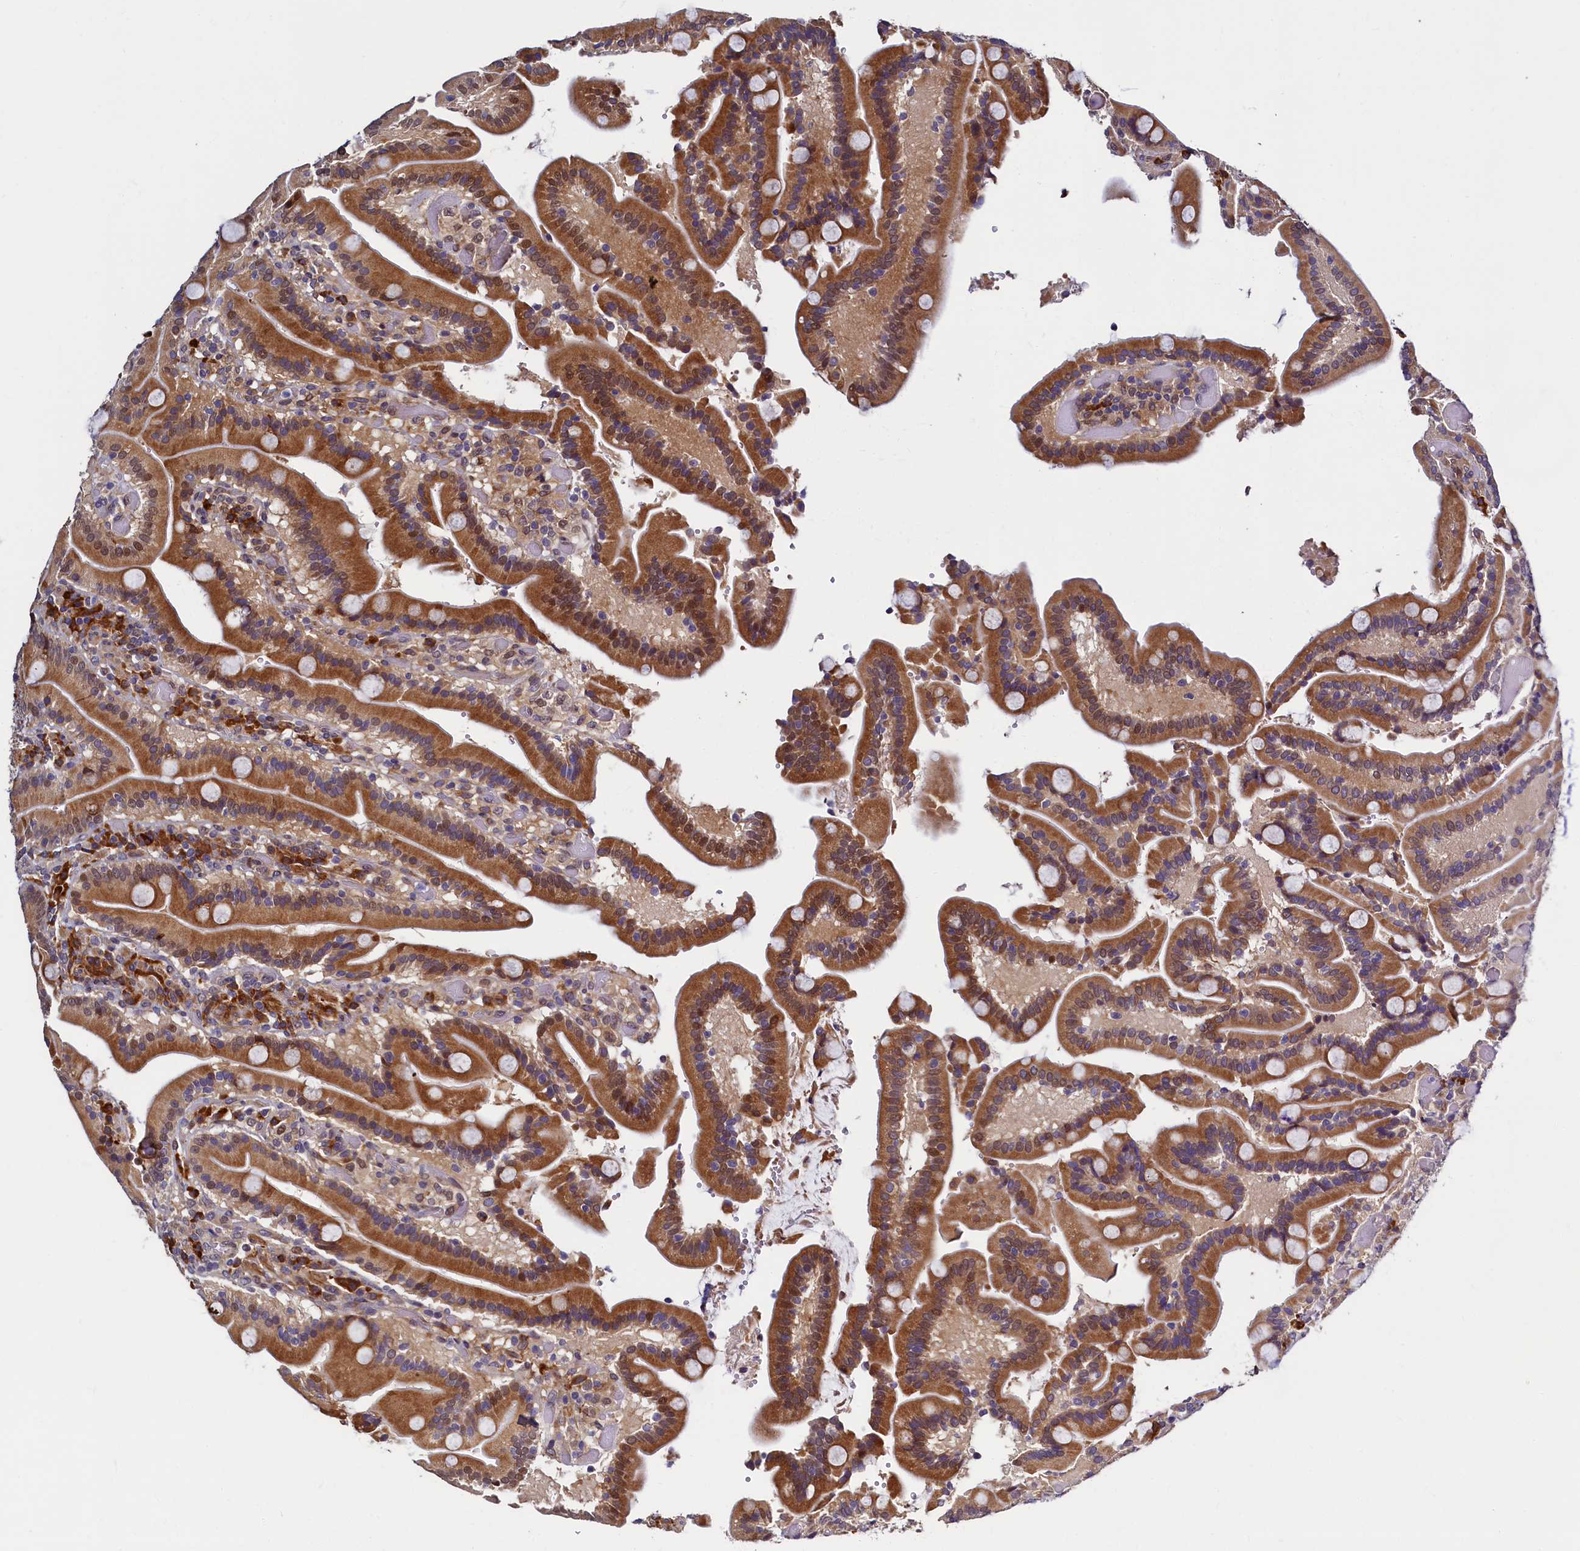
{"staining": {"intensity": "moderate", "quantity": ">75%", "location": "cytoplasmic/membranous"}, "tissue": "duodenum", "cell_type": "Glandular cells", "image_type": "normal", "snomed": [{"axis": "morphology", "description": "Normal tissue, NOS"}, {"axis": "topography", "description": "Duodenum"}], "caption": "Immunohistochemistry (IHC) micrograph of unremarkable duodenum stained for a protein (brown), which exhibits medium levels of moderate cytoplasmic/membranous positivity in about >75% of glandular cells.", "gene": "SLC16A14", "patient": {"sex": "female", "age": 62}}